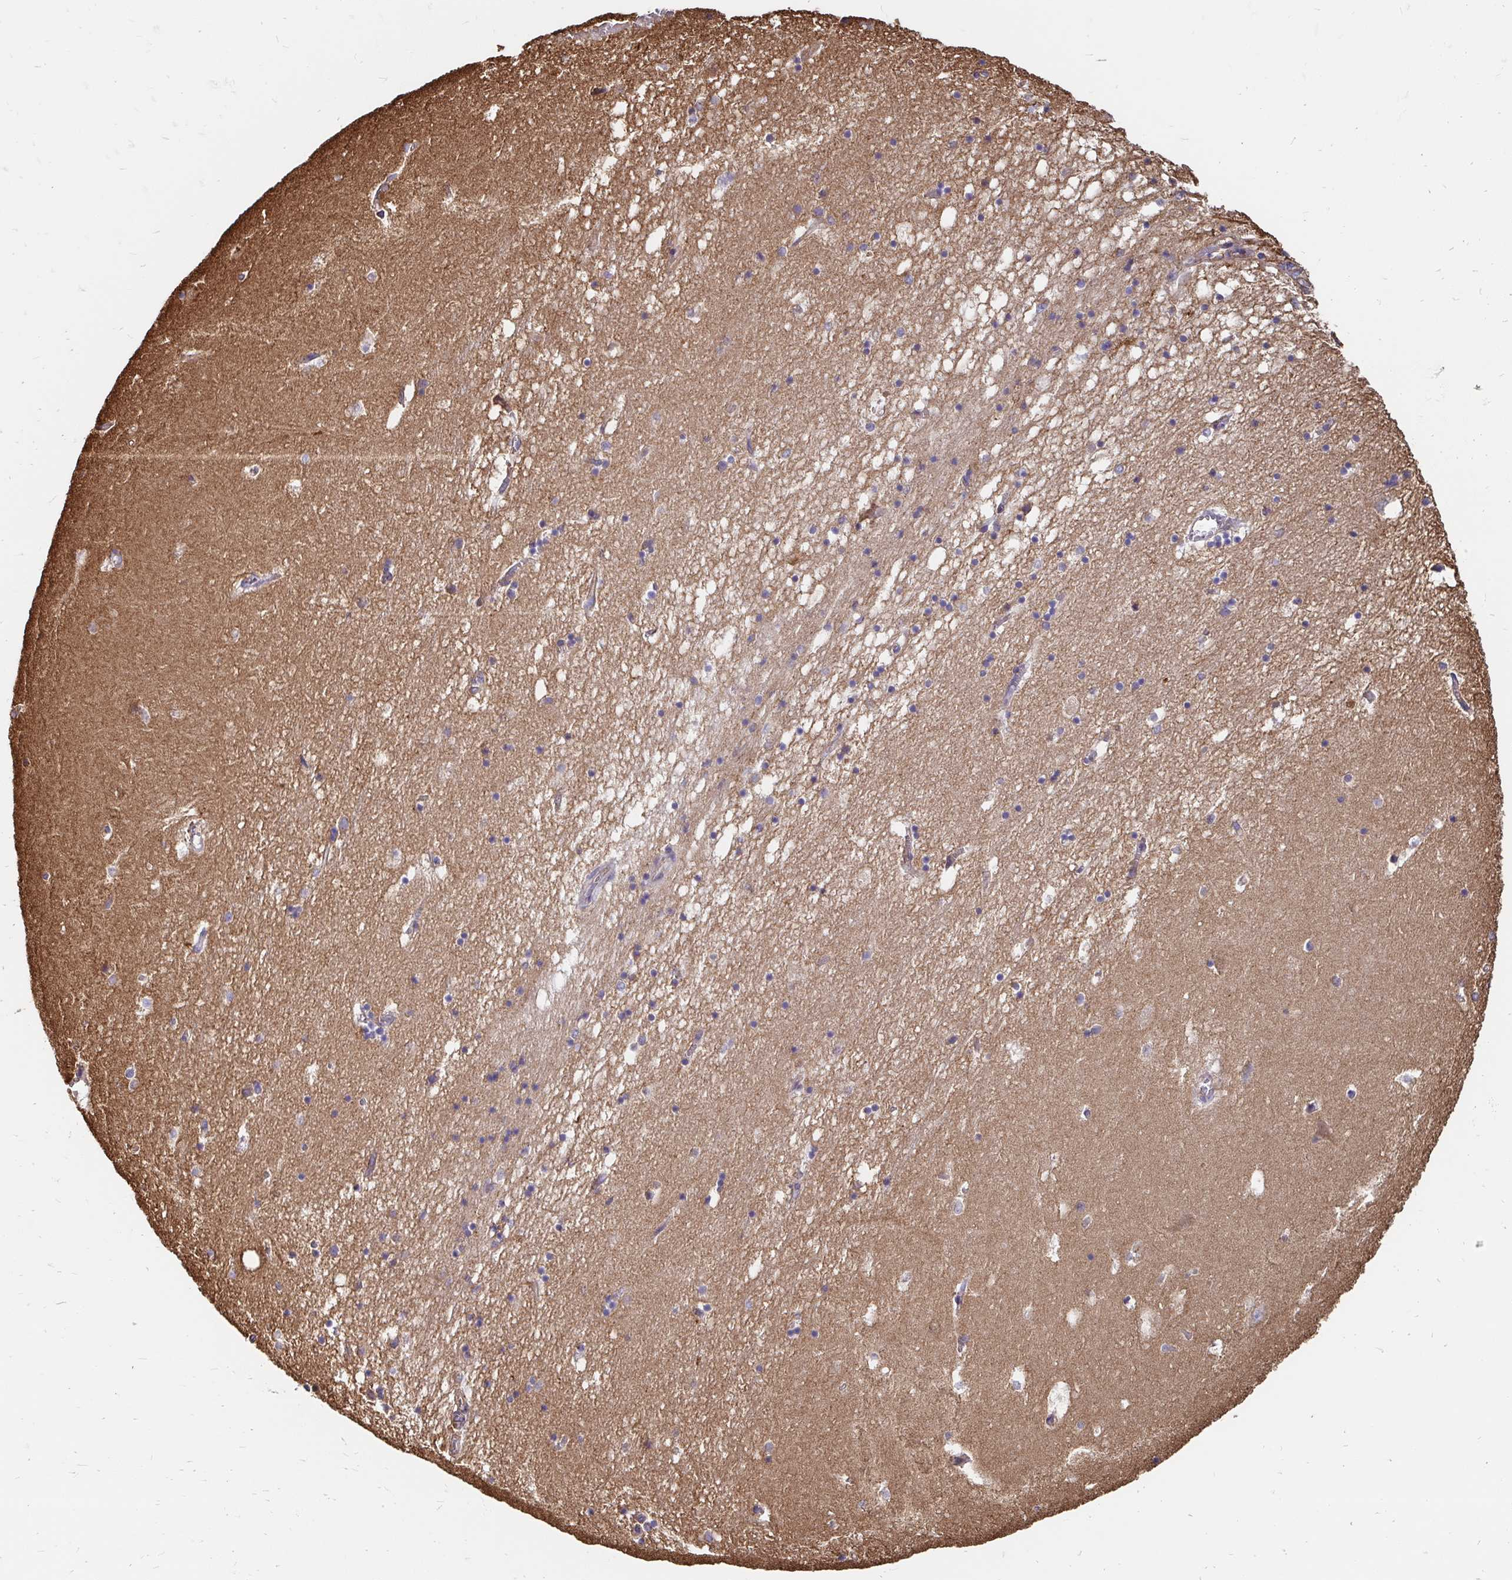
{"staining": {"intensity": "negative", "quantity": "none", "location": "none"}, "tissue": "hippocampus", "cell_type": "Glial cells", "image_type": "normal", "snomed": [{"axis": "morphology", "description": "Normal tissue, NOS"}, {"axis": "topography", "description": "Hippocampus"}], "caption": "Glial cells show no significant expression in normal hippocampus. (Brightfield microscopy of DAB immunohistochemistry at high magnification).", "gene": "CLTC", "patient": {"sex": "male", "age": 58}}